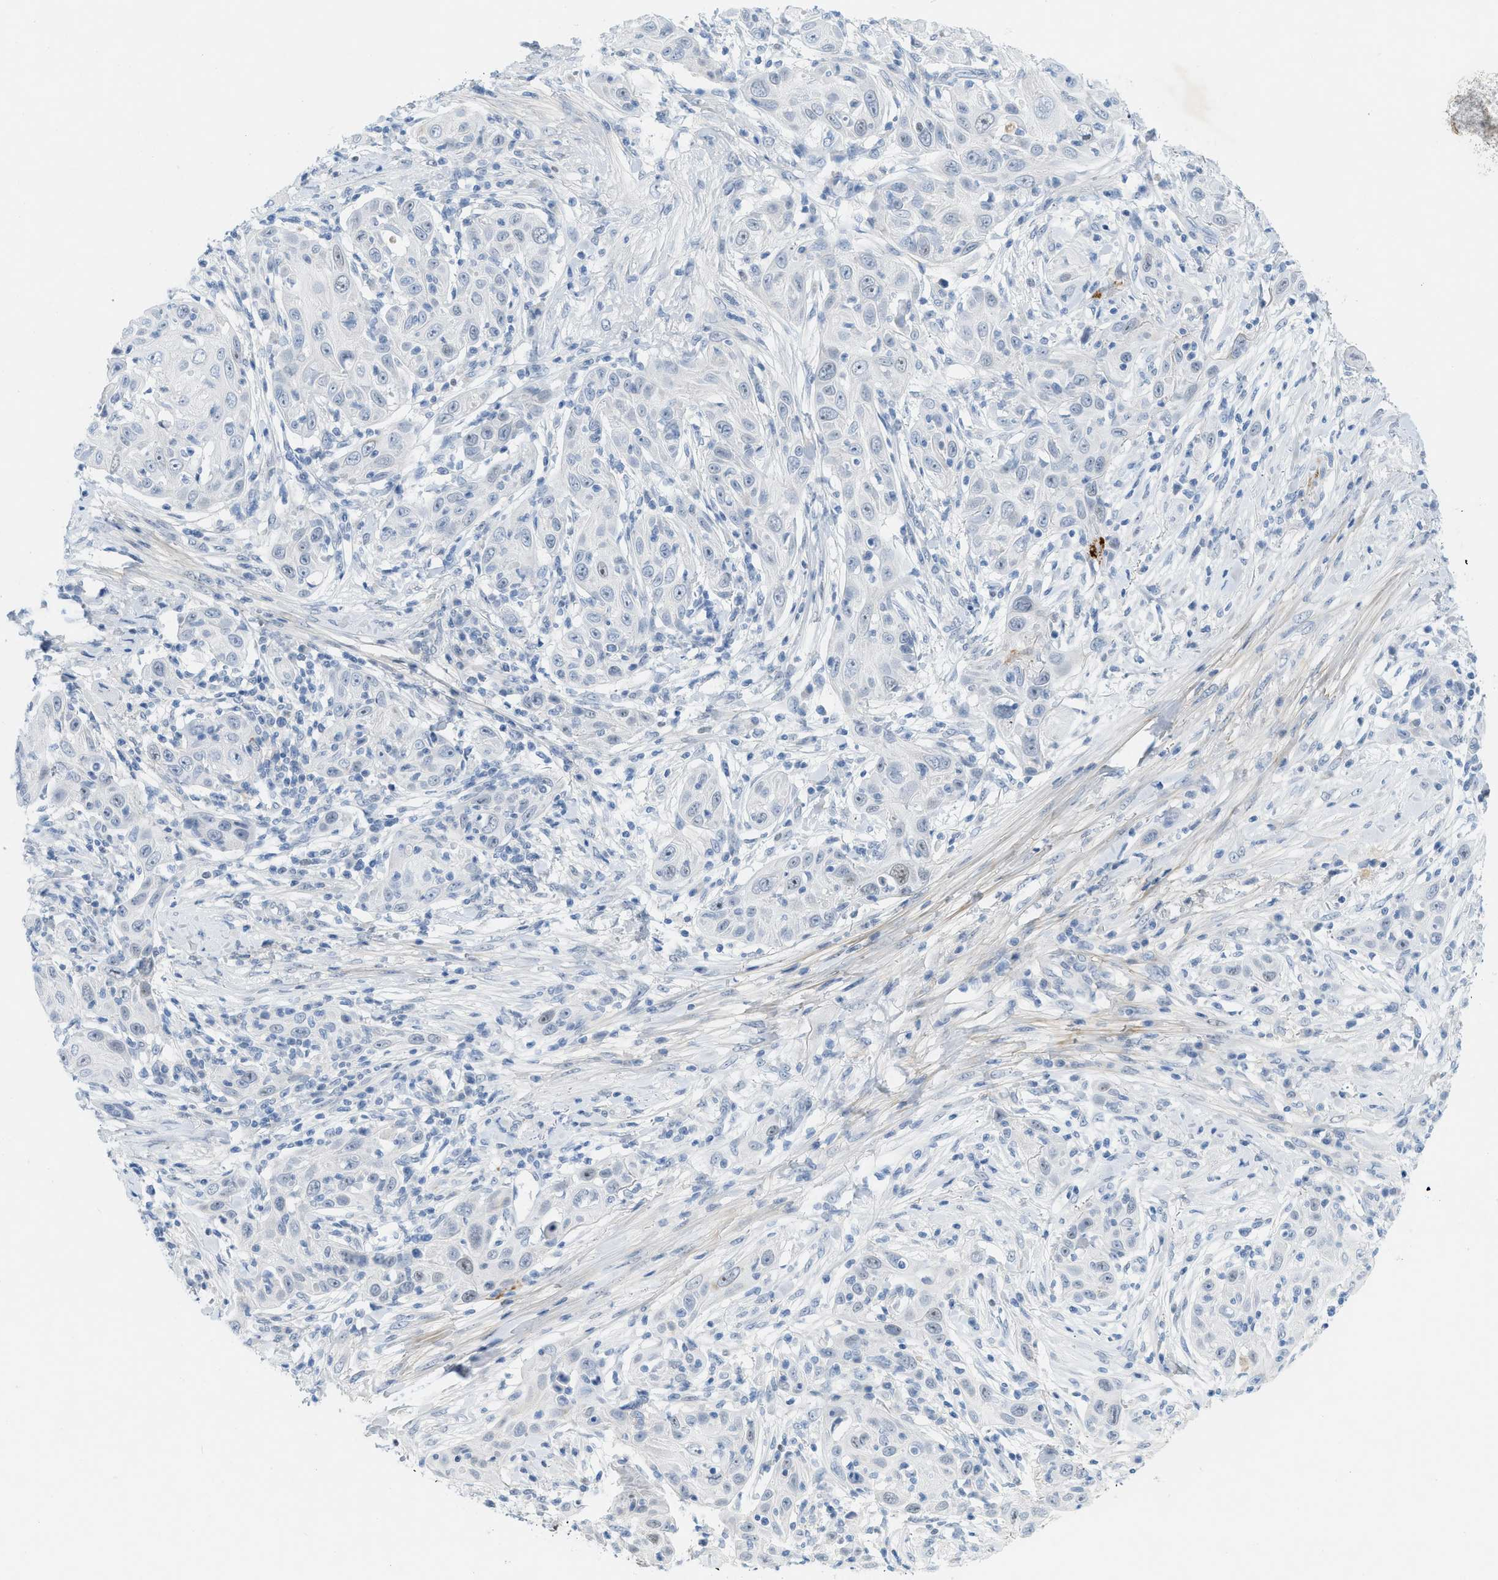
{"staining": {"intensity": "negative", "quantity": "none", "location": "none"}, "tissue": "skin cancer", "cell_type": "Tumor cells", "image_type": "cancer", "snomed": [{"axis": "morphology", "description": "Squamous cell carcinoma, NOS"}, {"axis": "topography", "description": "Skin"}], "caption": "IHC photomicrograph of neoplastic tissue: skin cancer (squamous cell carcinoma) stained with DAB shows no significant protein positivity in tumor cells.", "gene": "HLTF", "patient": {"sex": "female", "age": 88}}